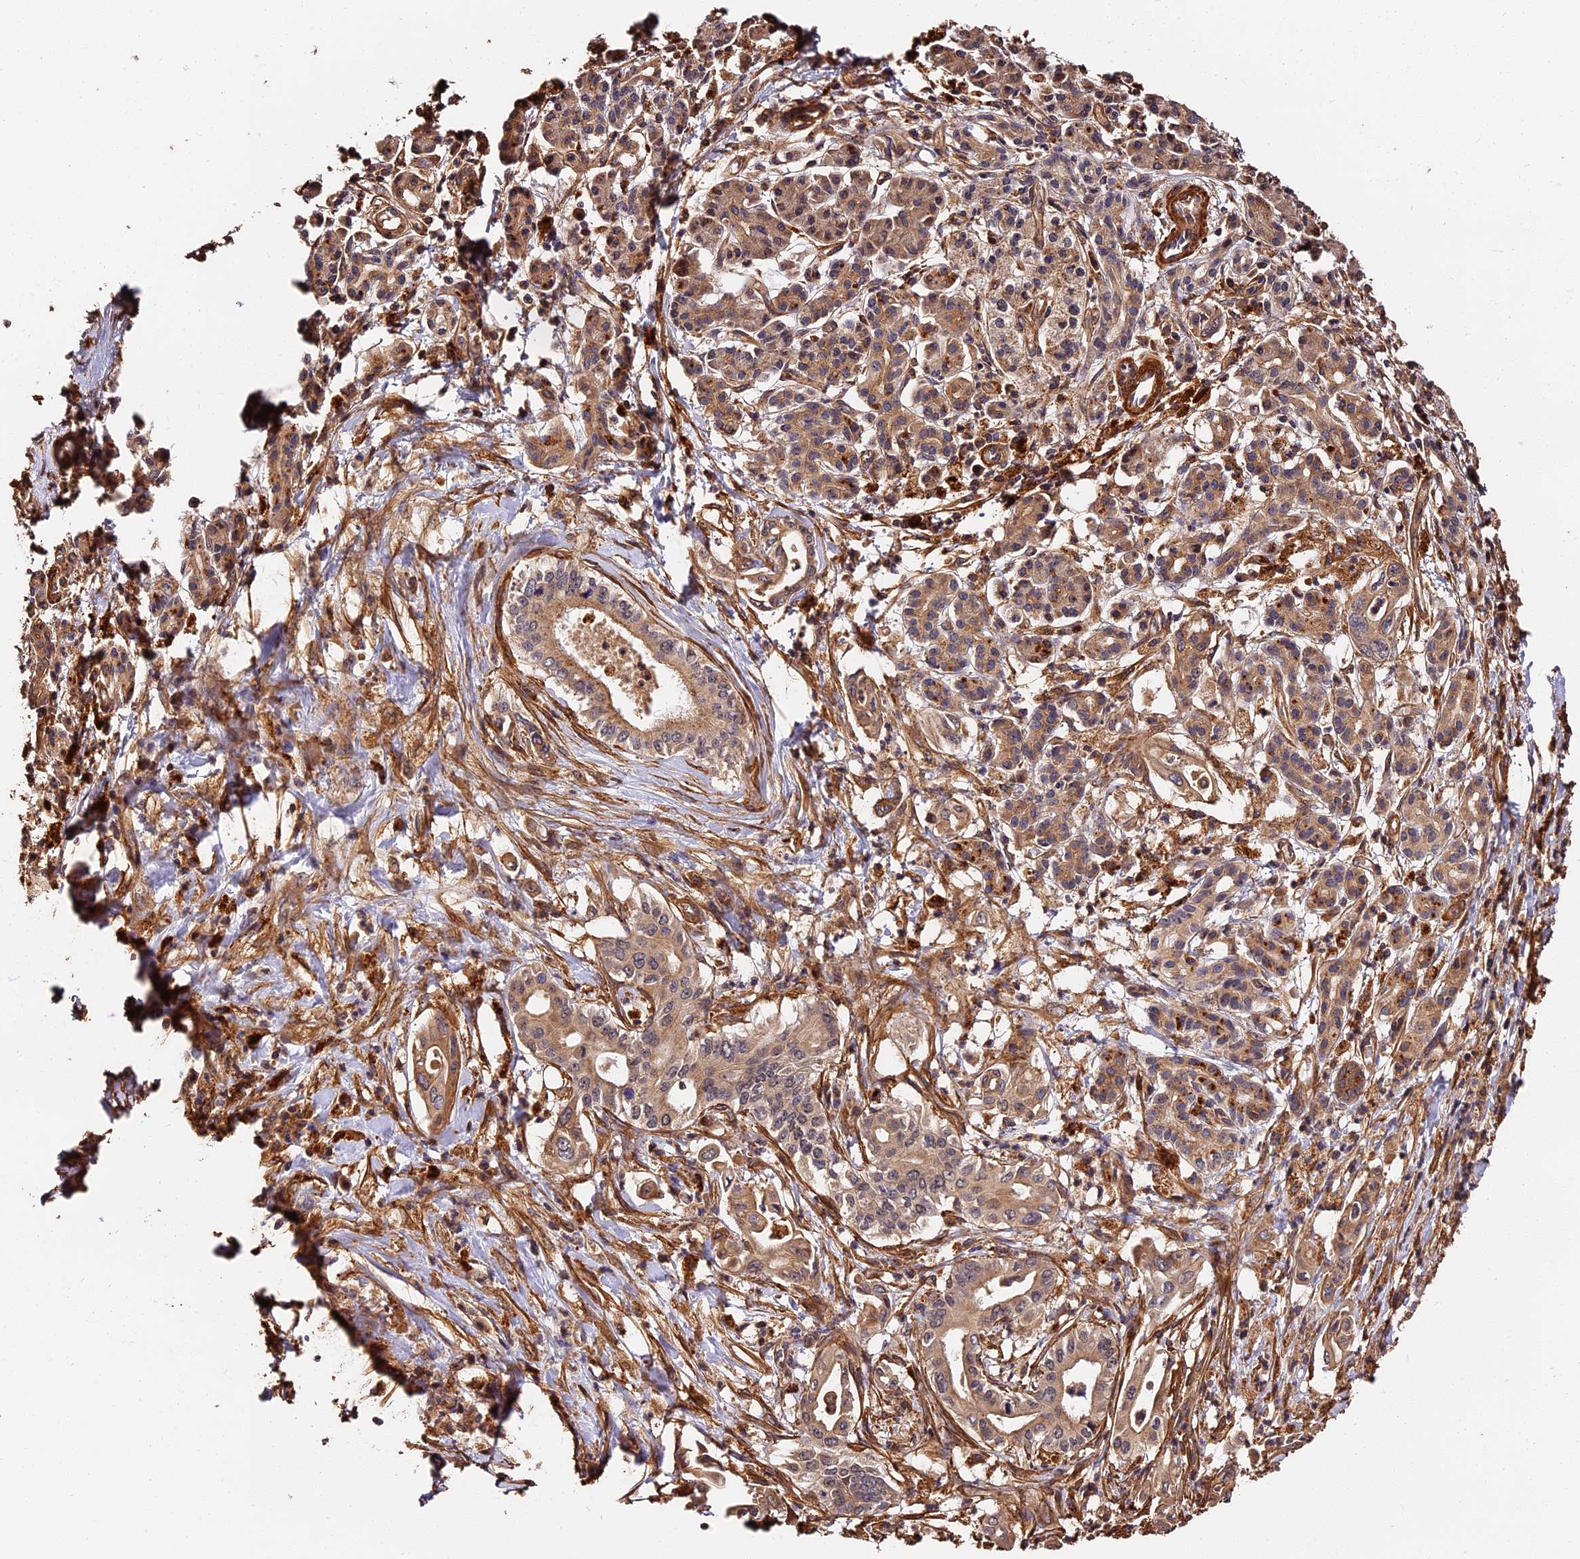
{"staining": {"intensity": "moderate", "quantity": "25%-75%", "location": "cytoplasmic/membranous"}, "tissue": "pancreatic cancer", "cell_type": "Tumor cells", "image_type": "cancer", "snomed": [{"axis": "morphology", "description": "Adenocarcinoma, NOS"}, {"axis": "topography", "description": "Pancreas"}], "caption": "Protein analysis of pancreatic cancer tissue demonstrates moderate cytoplasmic/membranous expression in approximately 25%-75% of tumor cells. The protein of interest is shown in brown color, while the nuclei are stained blue.", "gene": "MMP15", "patient": {"sex": "female", "age": 77}}